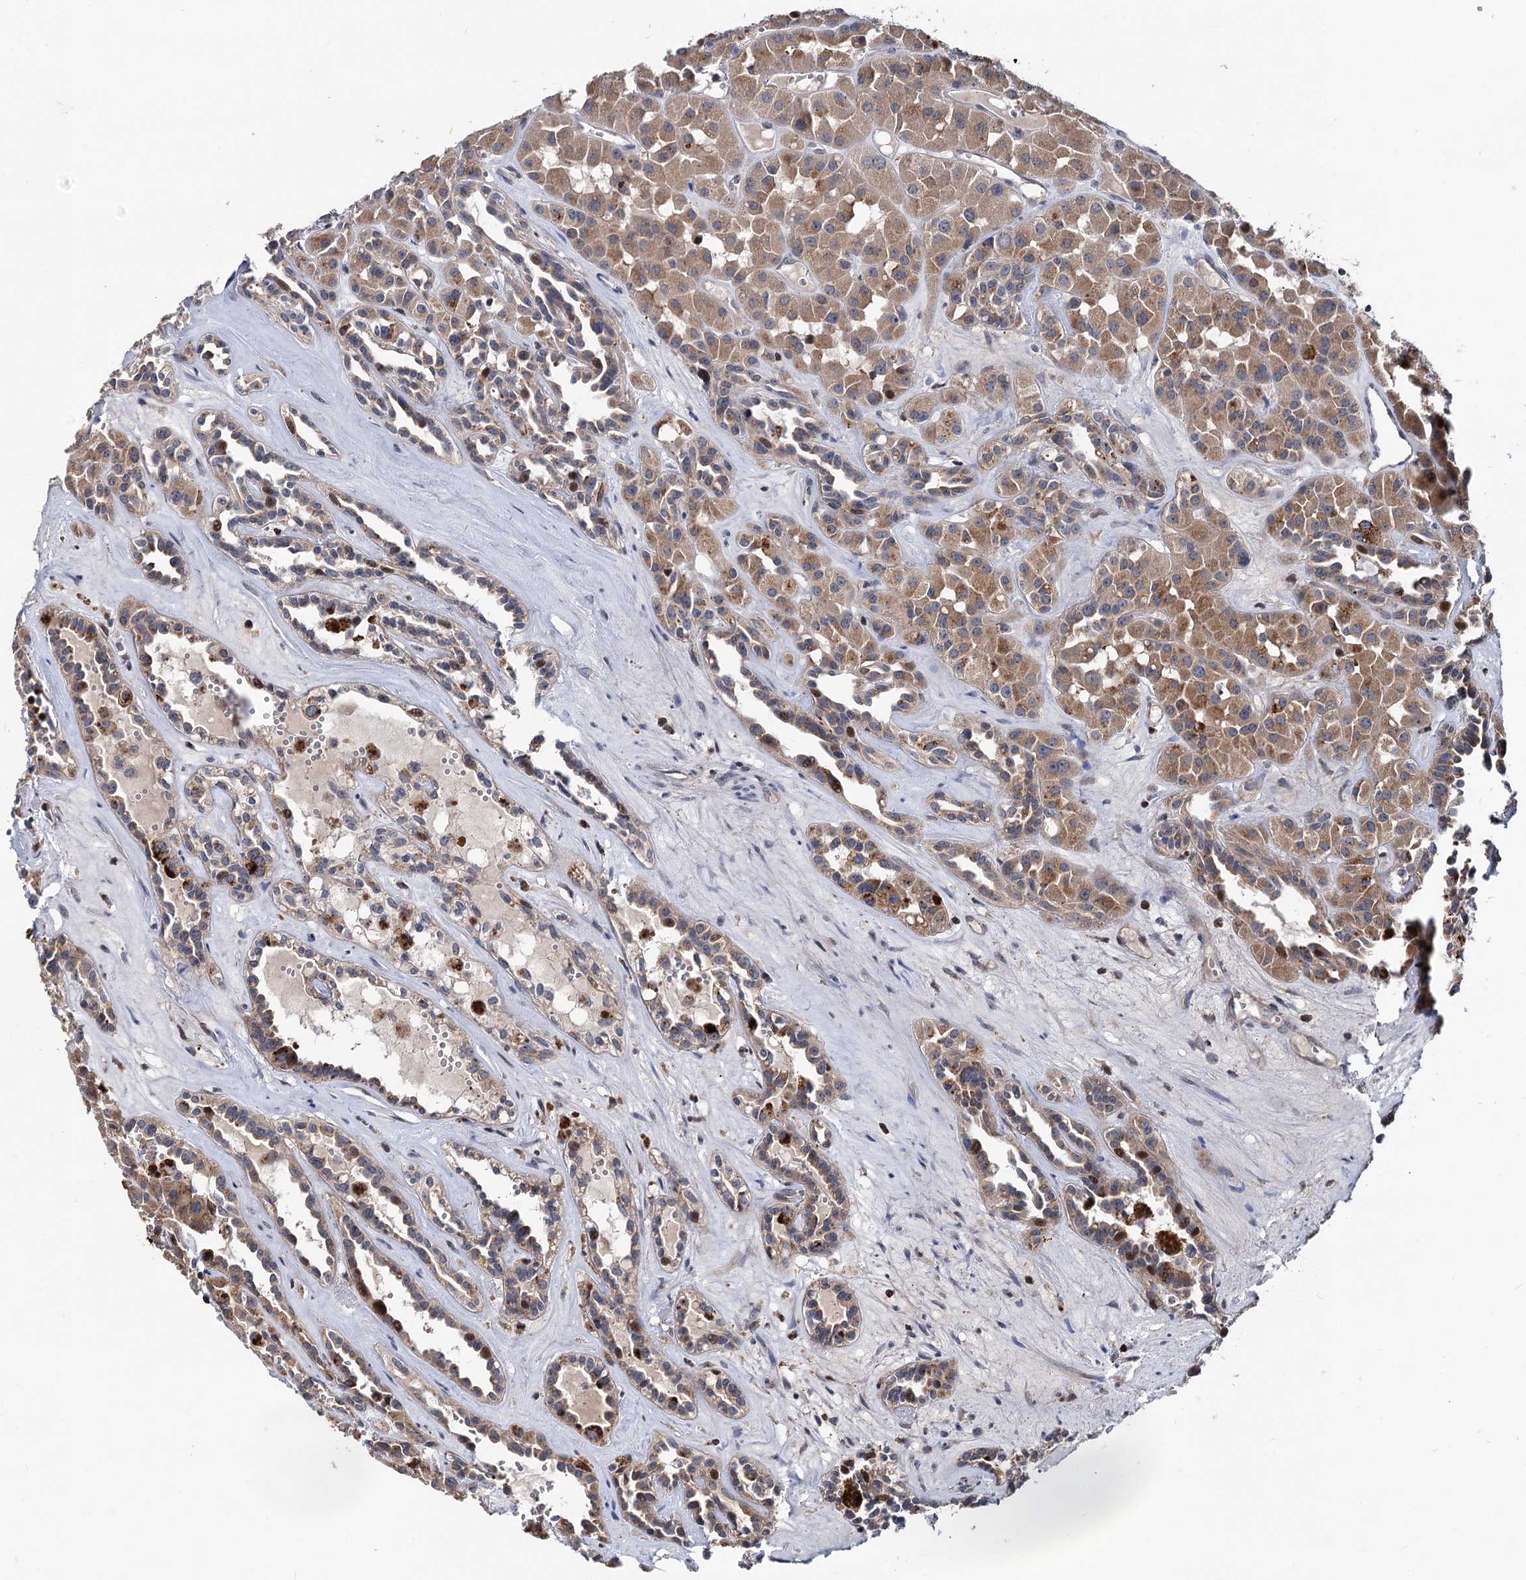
{"staining": {"intensity": "moderate", "quantity": ">75%", "location": "cytoplasmic/membranous"}, "tissue": "renal cancer", "cell_type": "Tumor cells", "image_type": "cancer", "snomed": [{"axis": "morphology", "description": "Carcinoma, NOS"}, {"axis": "topography", "description": "Kidney"}], "caption": "Moderate cytoplasmic/membranous protein expression is appreciated in approximately >75% of tumor cells in renal carcinoma.", "gene": "UBR1", "patient": {"sex": "female", "age": 75}}